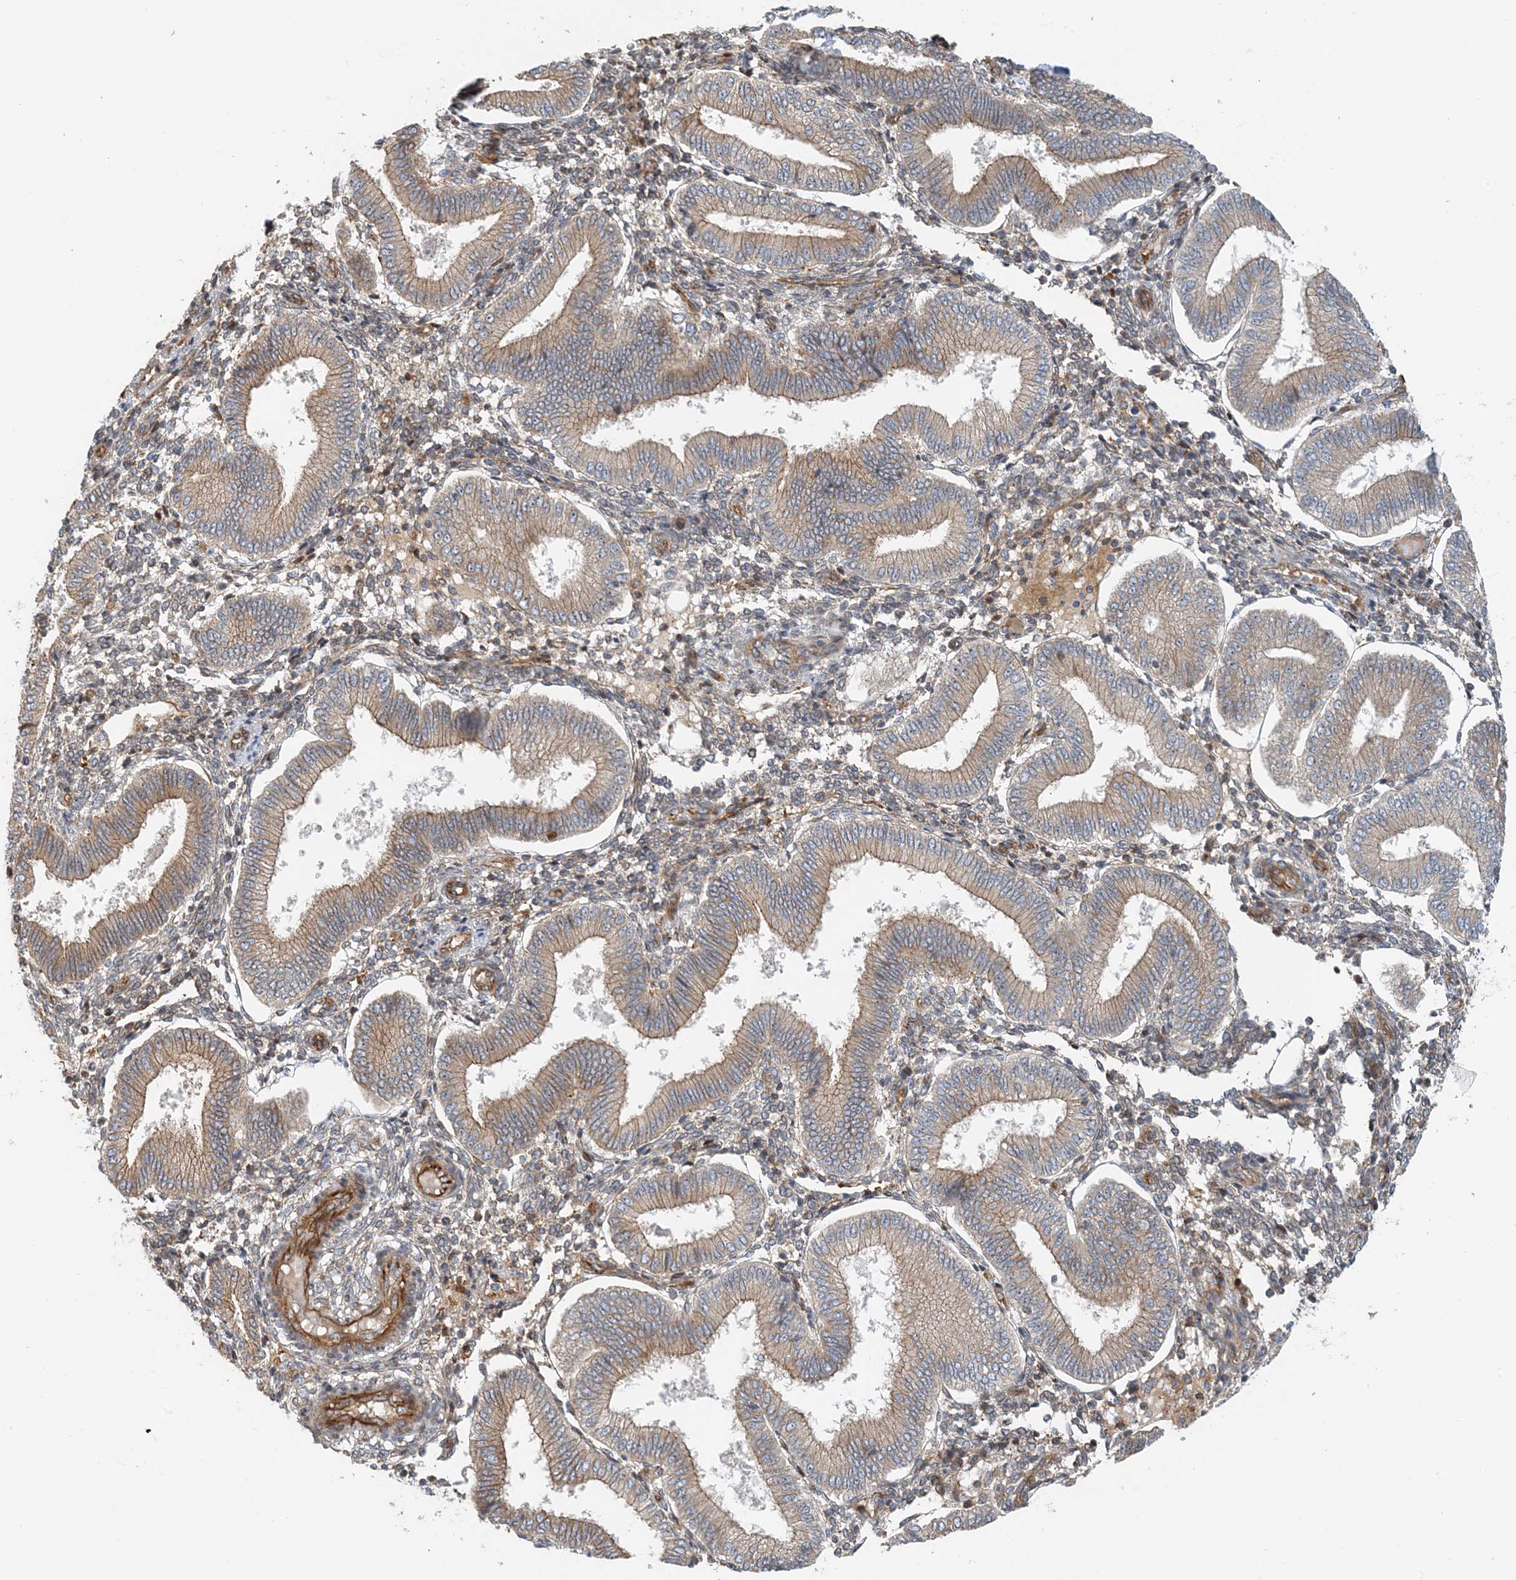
{"staining": {"intensity": "weak", "quantity": "<25%", "location": "cytoplasmic/membranous"}, "tissue": "endometrium", "cell_type": "Cells in endometrial stroma", "image_type": "normal", "snomed": [{"axis": "morphology", "description": "Normal tissue, NOS"}, {"axis": "topography", "description": "Endometrium"}], "caption": "This is an IHC histopathology image of unremarkable endometrium. There is no expression in cells in endometrial stroma.", "gene": "MYL5", "patient": {"sex": "female", "age": 39}}